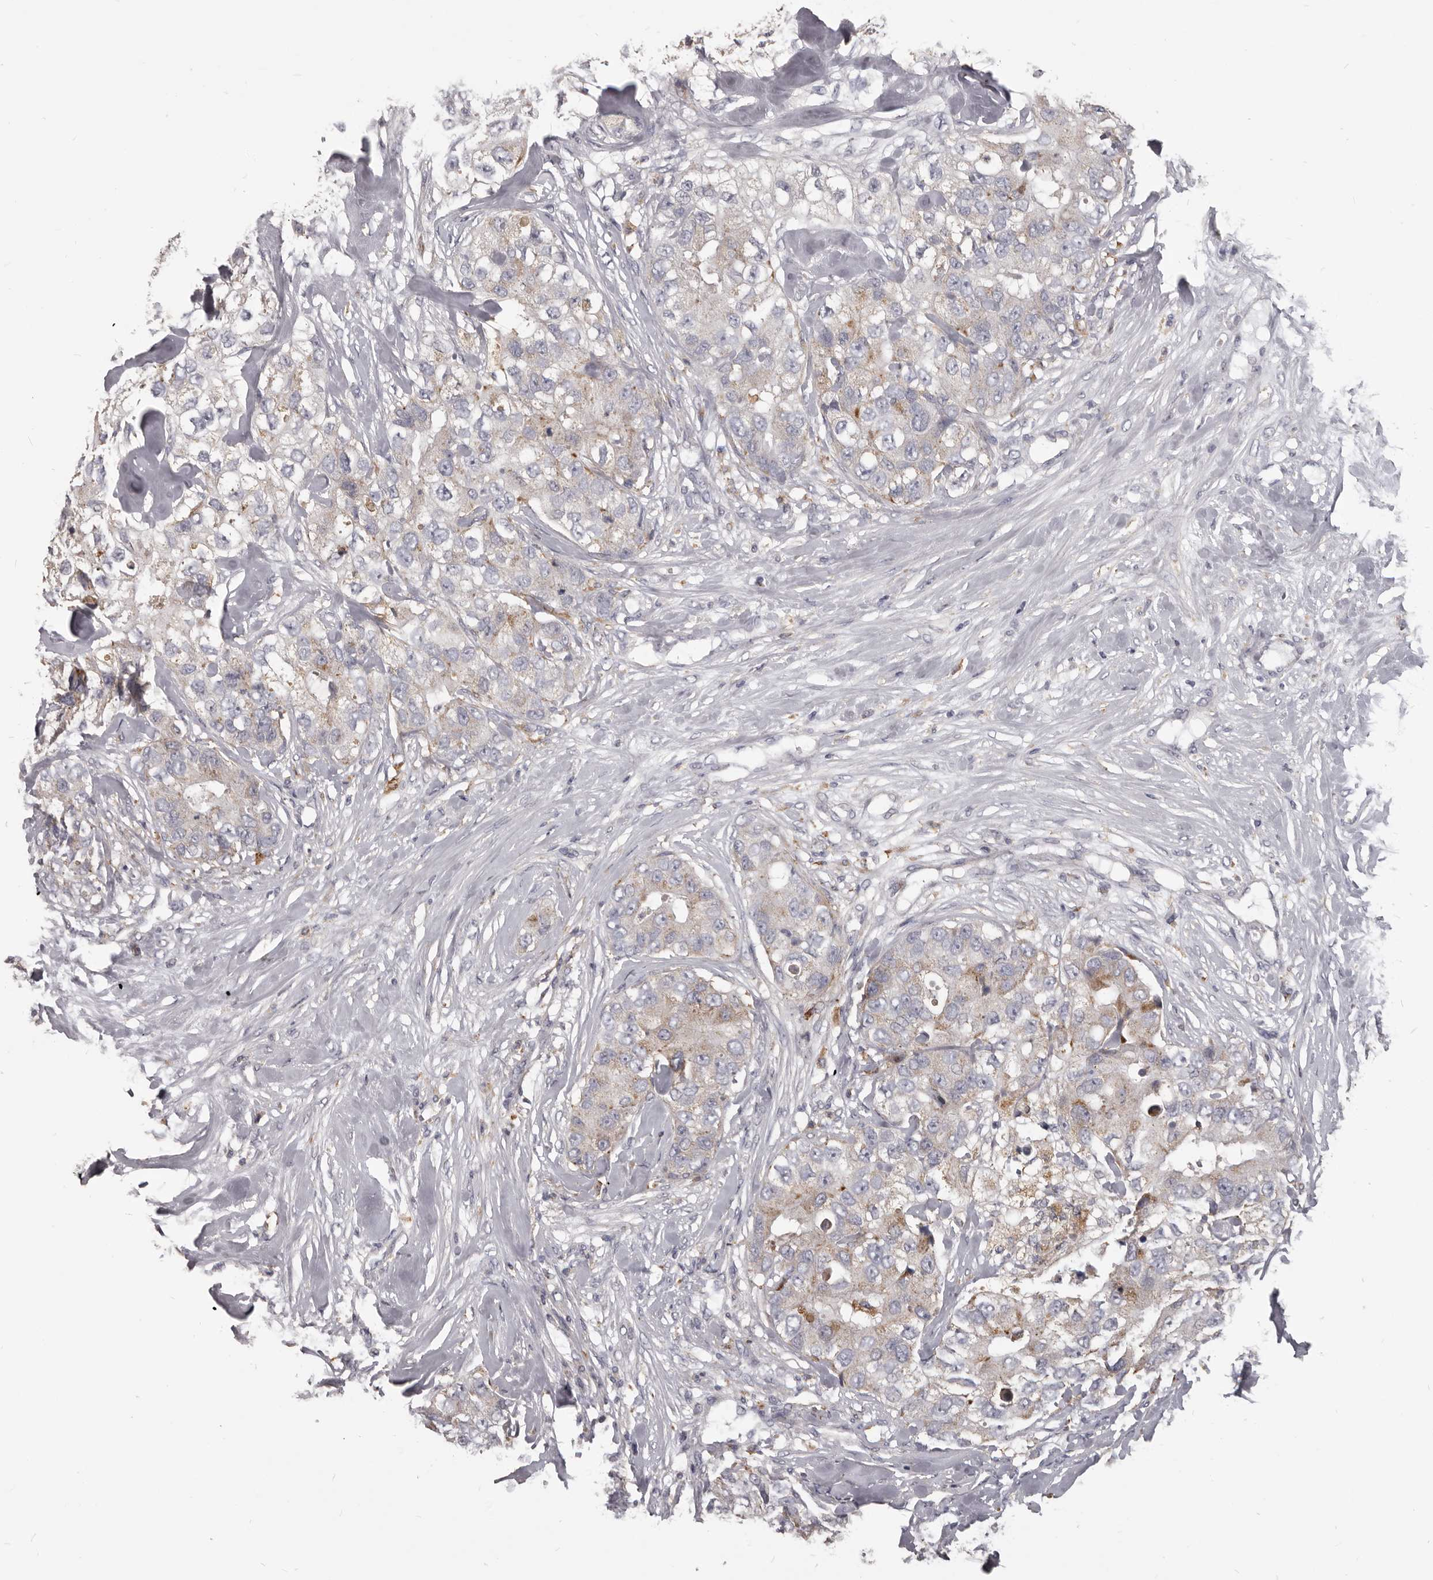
{"staining": {"intensity": "weak", "quantity": "25%-75%", "location": "cytoplasmic/membranous"}, "tissue": "breast cancer", "cell_type": "Tumor cells", "image_type": "cancer", "snomed": [{"axis": "morphology", "description": "Duct carcinoma"}, {"axis": "topography", "description": "Breast"}], "caption": "This histopathology image demonstrates immunohistochemistry (IHC) staining of human intraductal carcinoma (breast), with low weak cytoplasmic/membranous positivity in about 25%-75% of tumor cells.", "gene": "PI4K2A", "patient": {"sex": "female", "age": 62}}